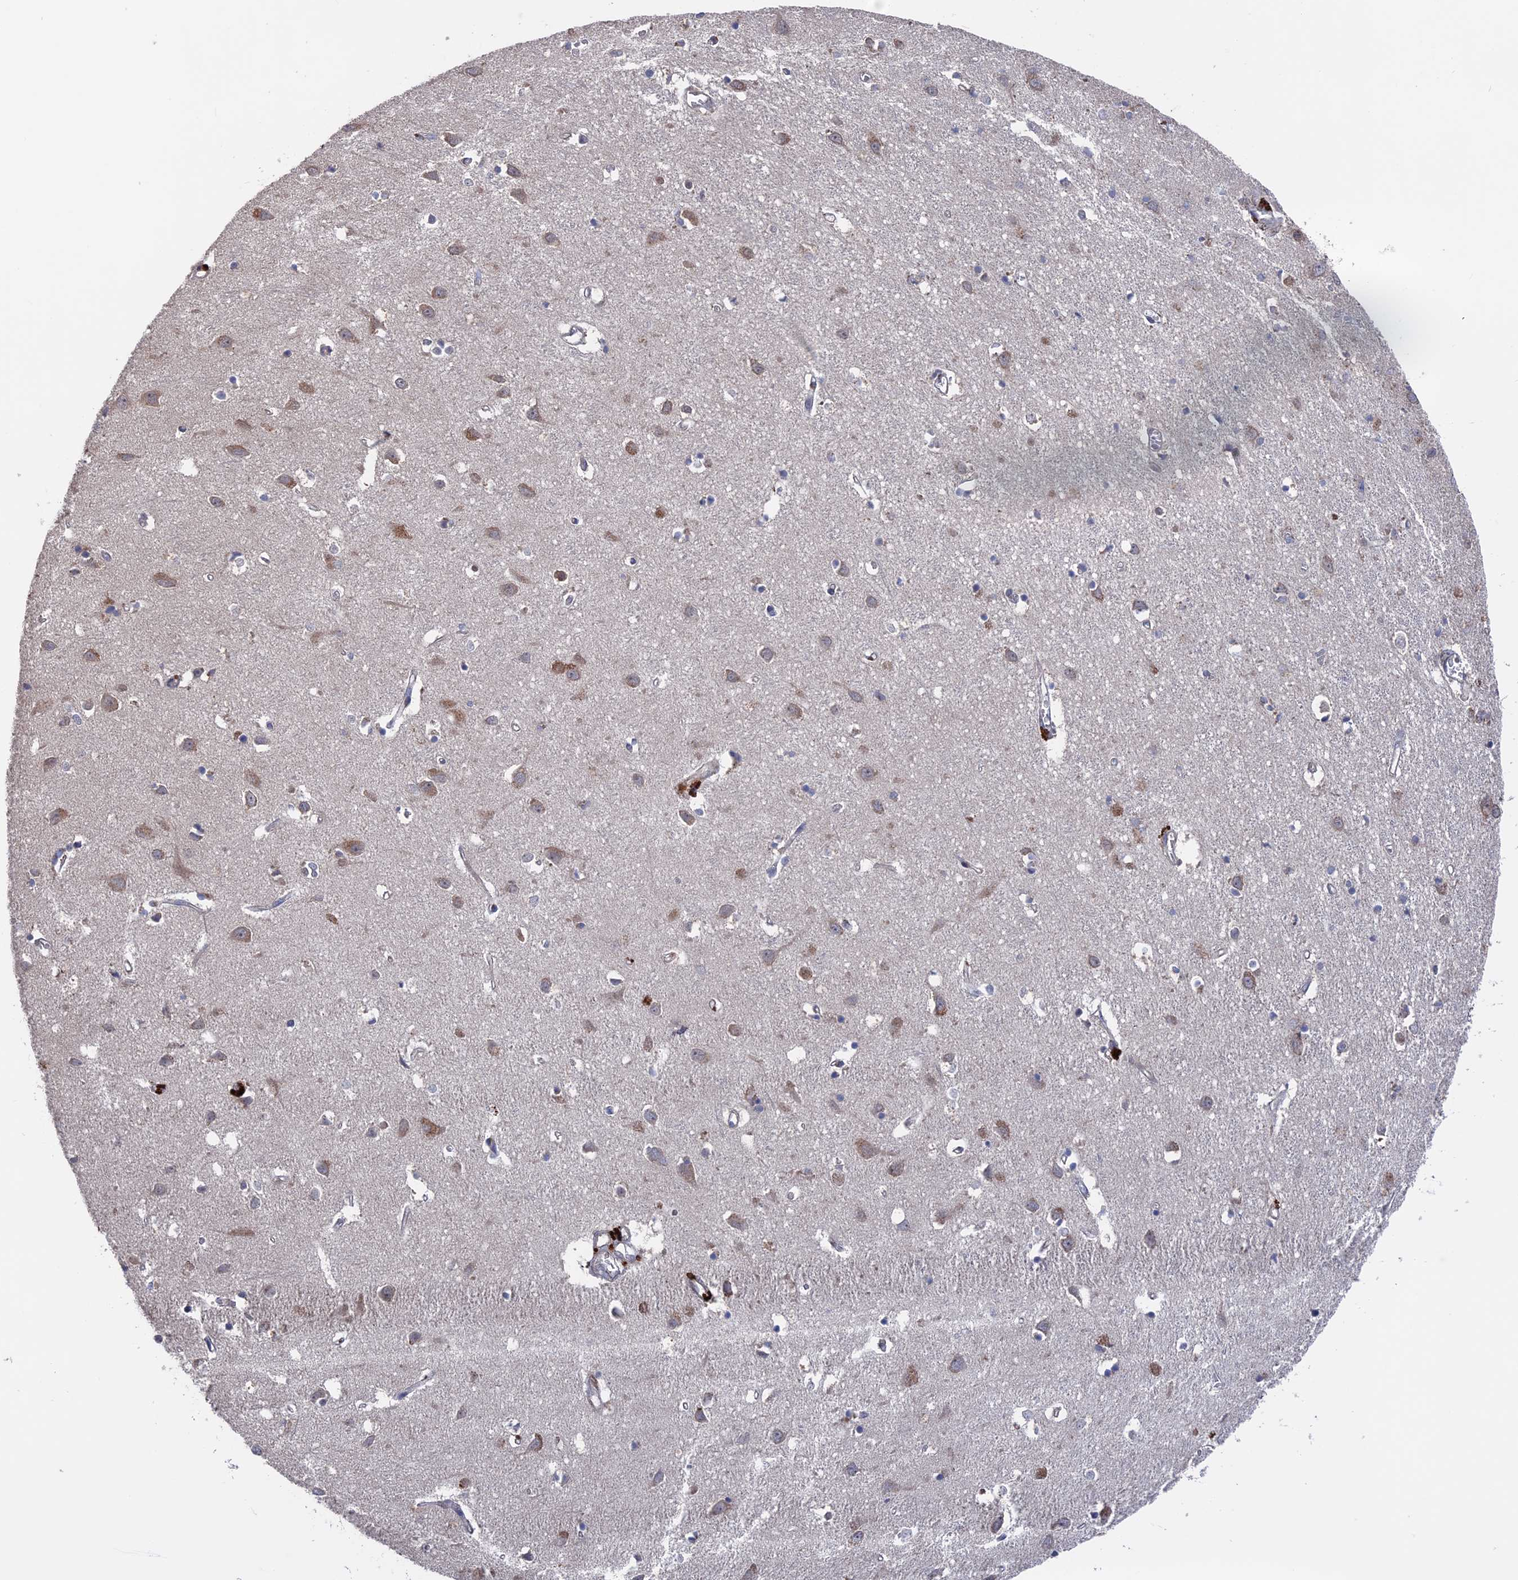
{"staining": {"intensity": "negative", "quantity": "none", "location": "none"}, "tissue": "cerebral cortex", "cell_type": "Endothelial cells", "image_type": "normal", "snomed": [{"axis": "morphology", "description": "Normal tissue, NOS"}, {"axis": "topography", "description": "Cerebral cortex"}], "caption": "Immunohistochemical staining of normal cerebral cortex shows no significant expression in endothelial cells. The staining was performed using DAB (3,3'-diaminobenzidine) to visualize the protein expression in brown, while the nuclei were stained in blue with hematoxylin (Magnification: 20x).", "gene": "PLA2G15", "patient": {"sex": "female", "age": 64}}